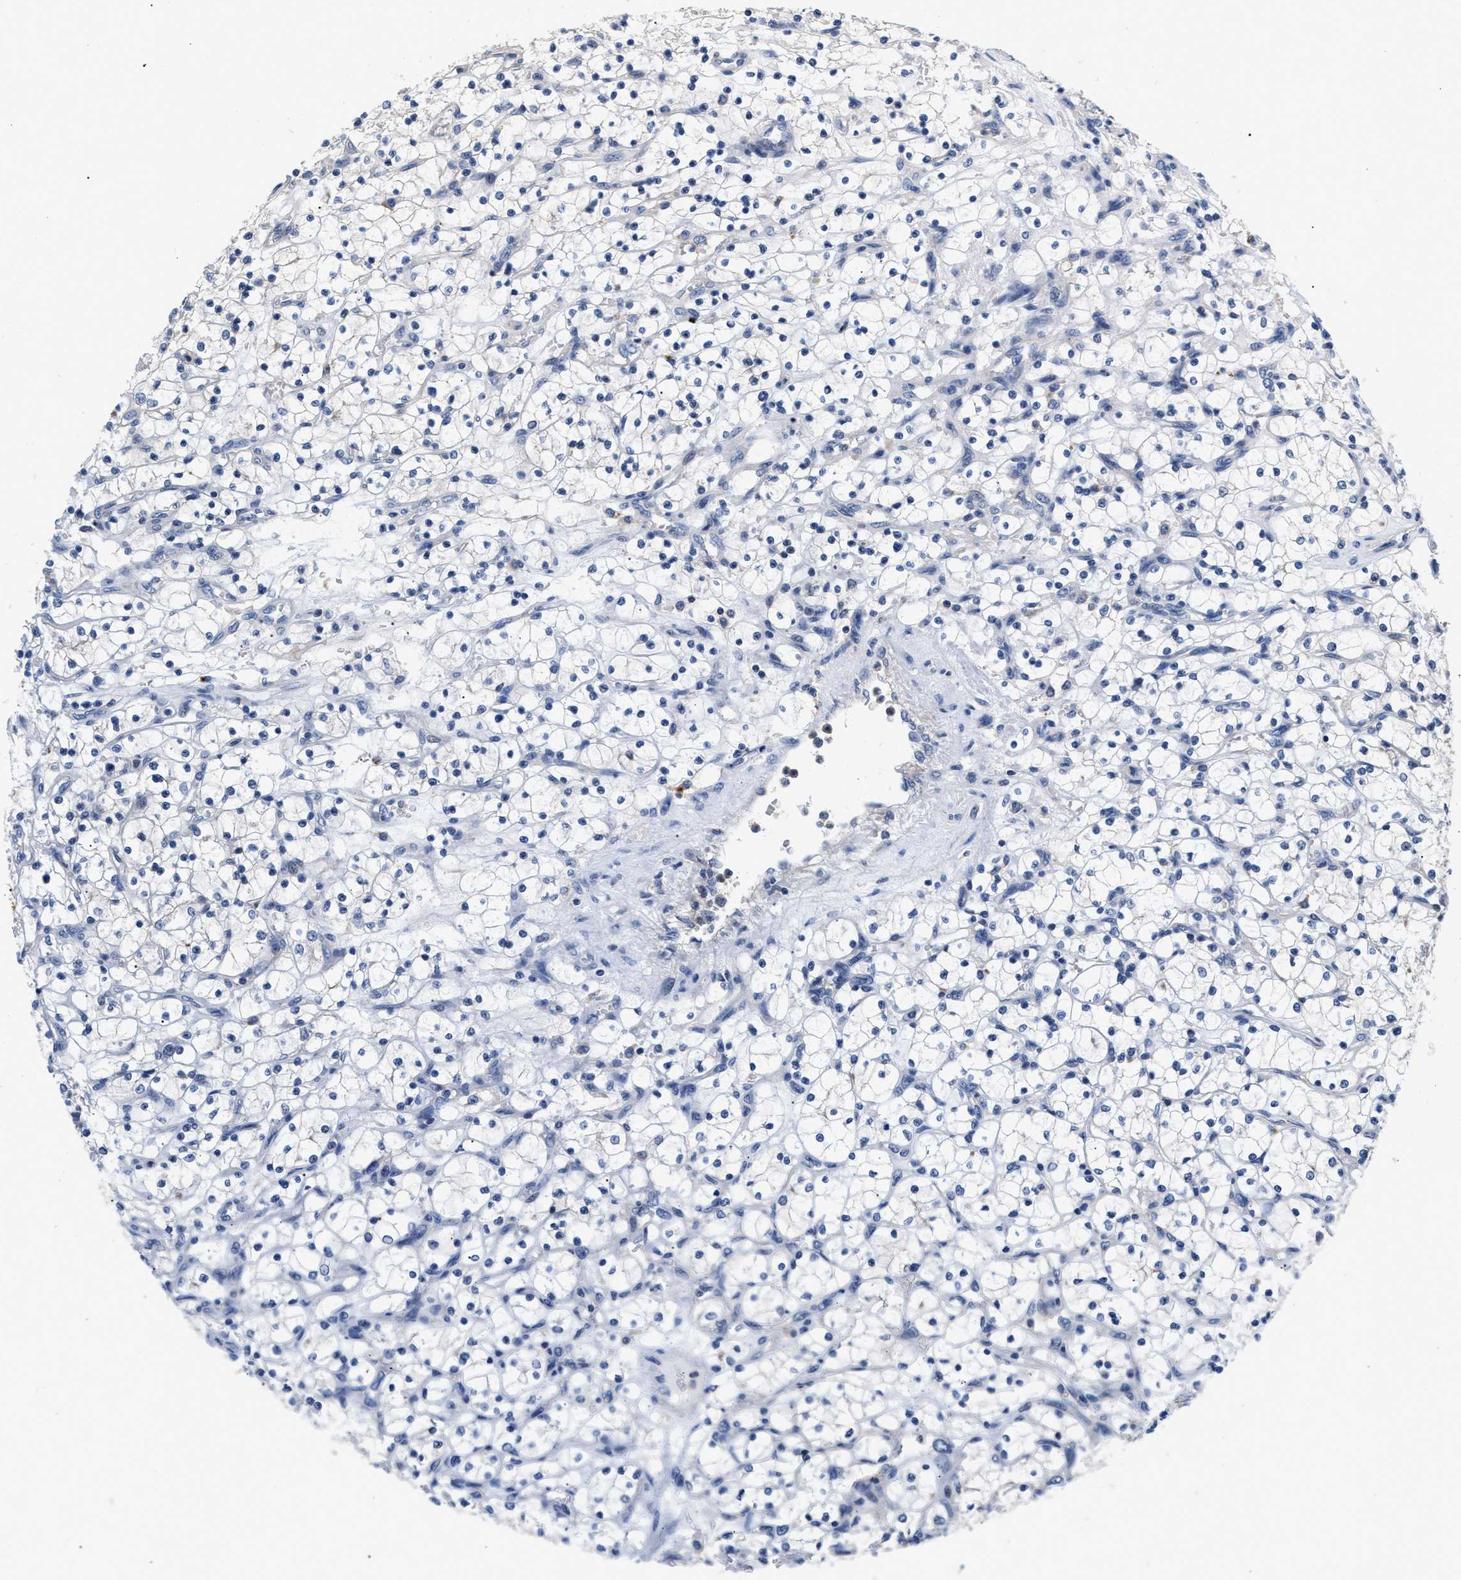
{"staining": {"intensity": "negative", "quantity": "none", "location": "none"}, "tissue": "renal cancer", "cell_type": "Tumor cells", "image_type": "cancer", "snomed": [{"axis": "morphology", "description": "Adenocarcinoma, NOS"}, {"axis": "topography", "description": "Kidney"}], "caption": "IHC of human renal cancer (adenocarcinoma) displays no staining in tumor cells. Brightfield microscopy of immunohistochemistry (IHC) stained with DAB (brown) and hematoxylin (blue), captured at high magnification.", "gene": "GNAI3", "patient": {"sex": "female", "age": 69}}